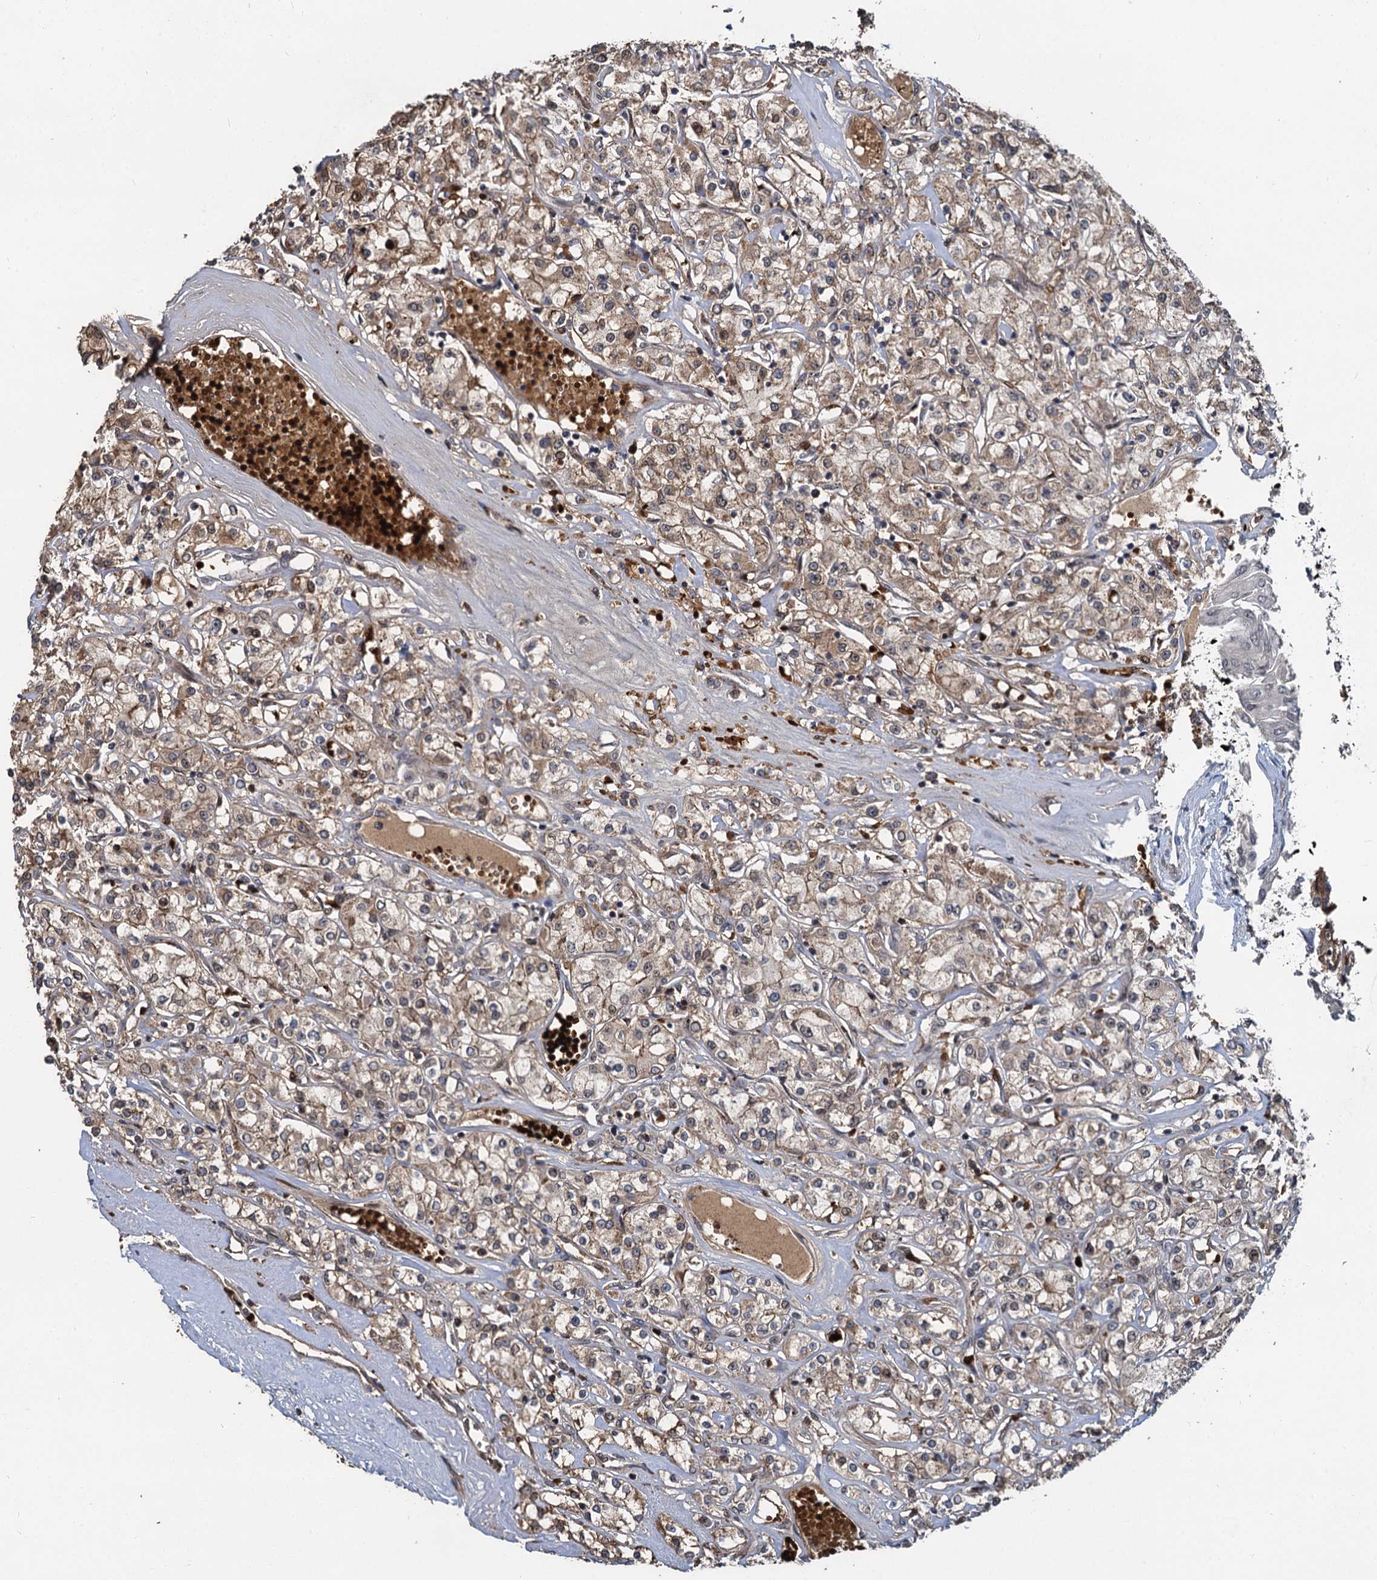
{"staining": {"intensity": "moderate", "quantity": ">75%", "location": "cytoplasmic/membranous"}, "tissue": "renal cancer", "cell_type": "Tumor cells", "image_type": "cancer", "snomed": [{"axis": "morphology", "description": "Adenocarcinoma, NOS"}, {"axis": "topography", "description": "Kidney"}], "caption": "Tumor cells reveal medium levels of moderate cytoplasmic/membranous staining in approximately >75% of cells in renal cancer.", "gene": "FANCI", "patient": {"sex": "female", "age": 59}}